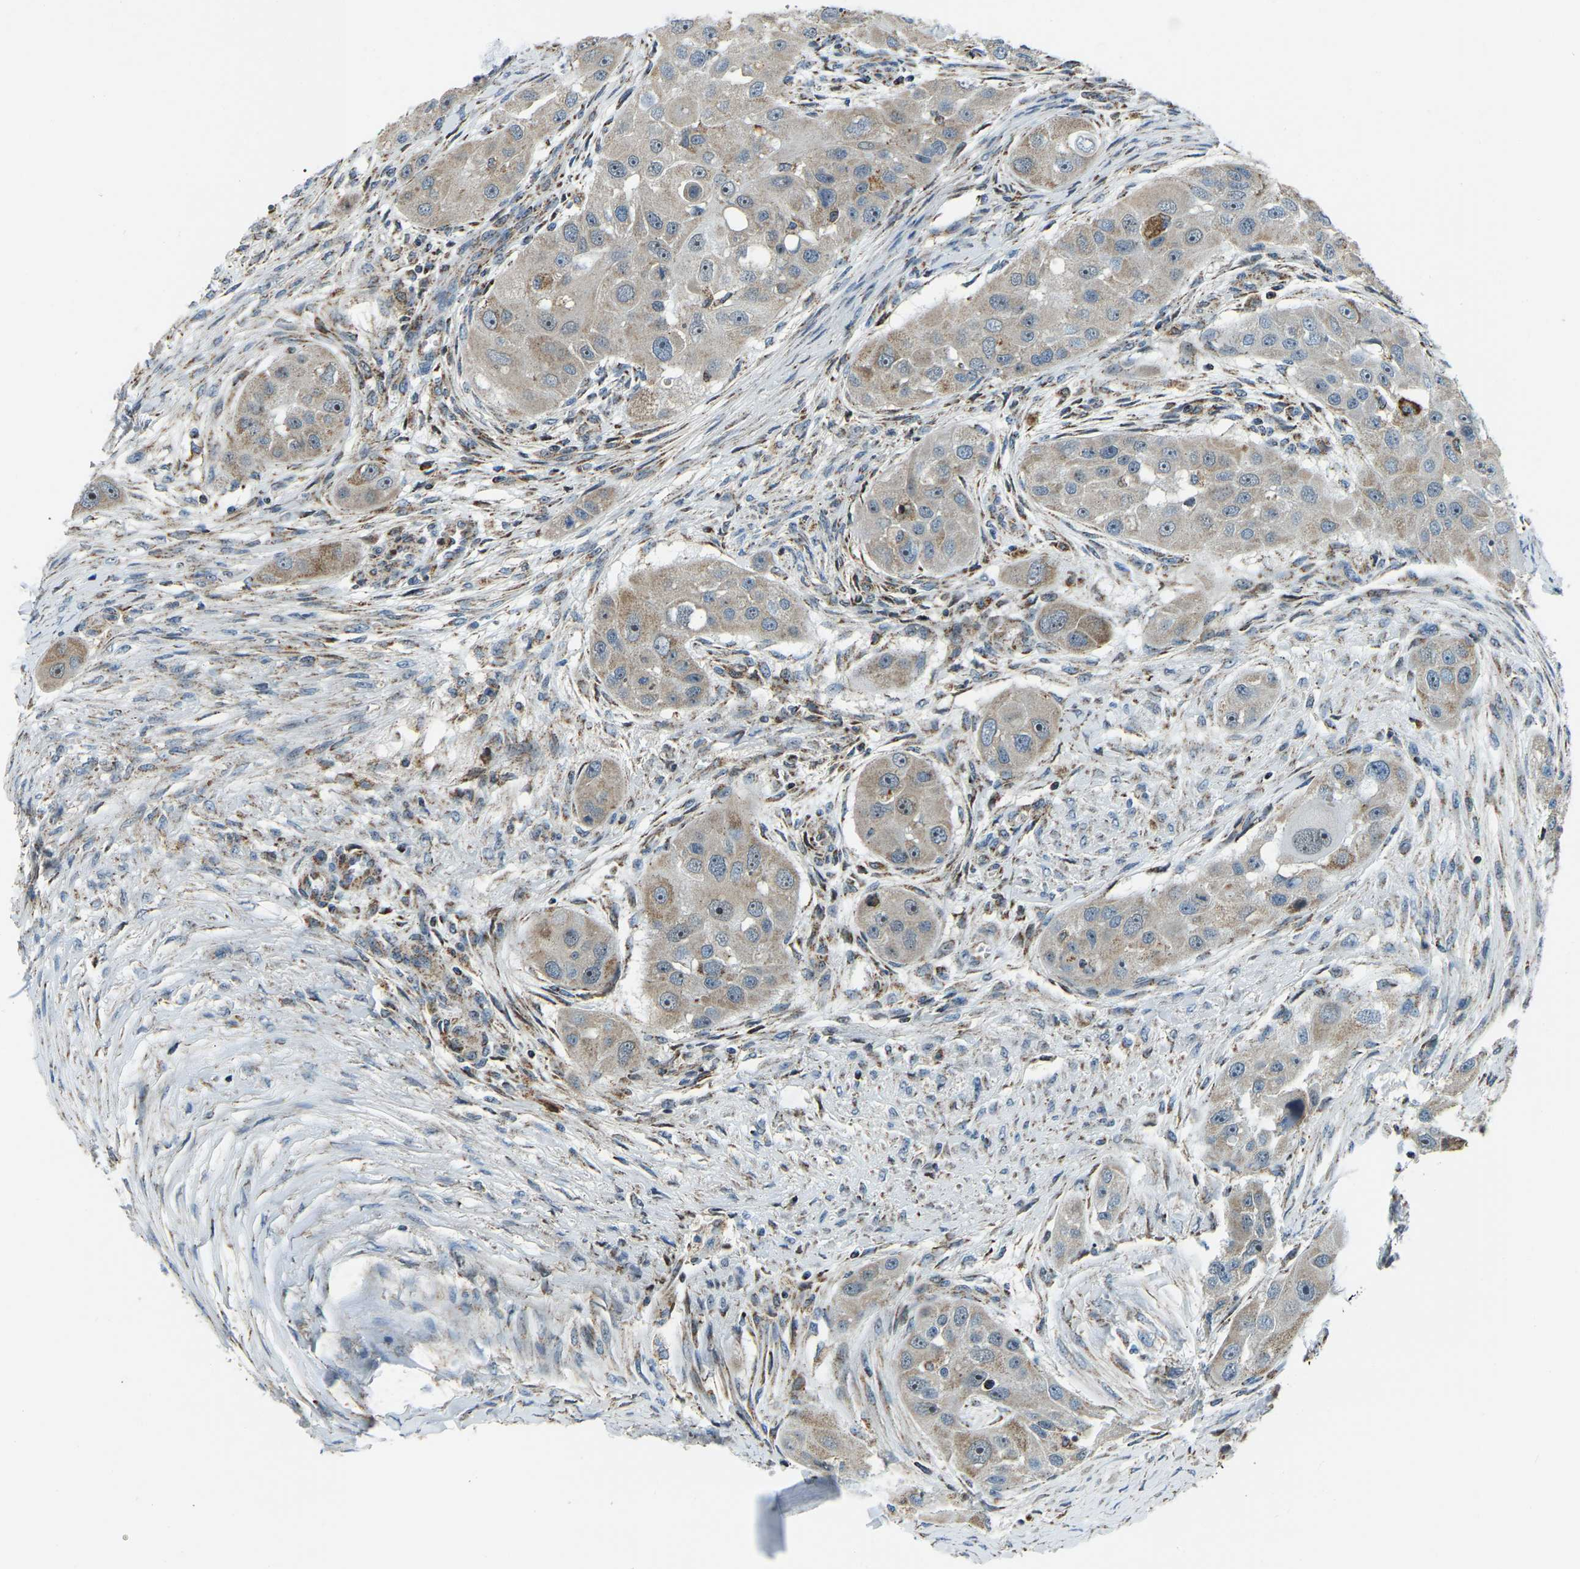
{"staining": {"intensity": "weak", "quantity": ">75%", "location": "cytoplasmic/membranous"}, "tissue": "head and neck cancer", "cell_type": "Tumor cells", "image_type": "cancer", "snomed": [{"axis": "morphology", "description": "Normal tissue, NOS"}, {"axis": "morphology", "description": "Squamous cell carcinoma, NOS"}, {"axis": "topography", "description": "Skeletal muscle"}, {"axis": "topography", "description": "Head-Neck"}], "caption": "A photomicrograph showing weak cytoplasmic/membranous staining in about >75% of tumor cells in head and neck cancer (squamous cell carcinoma), as visualized by brown immunohistochemical staining.", "gene": "RBM33", "patient": {"sex": "male", "age": 51}}